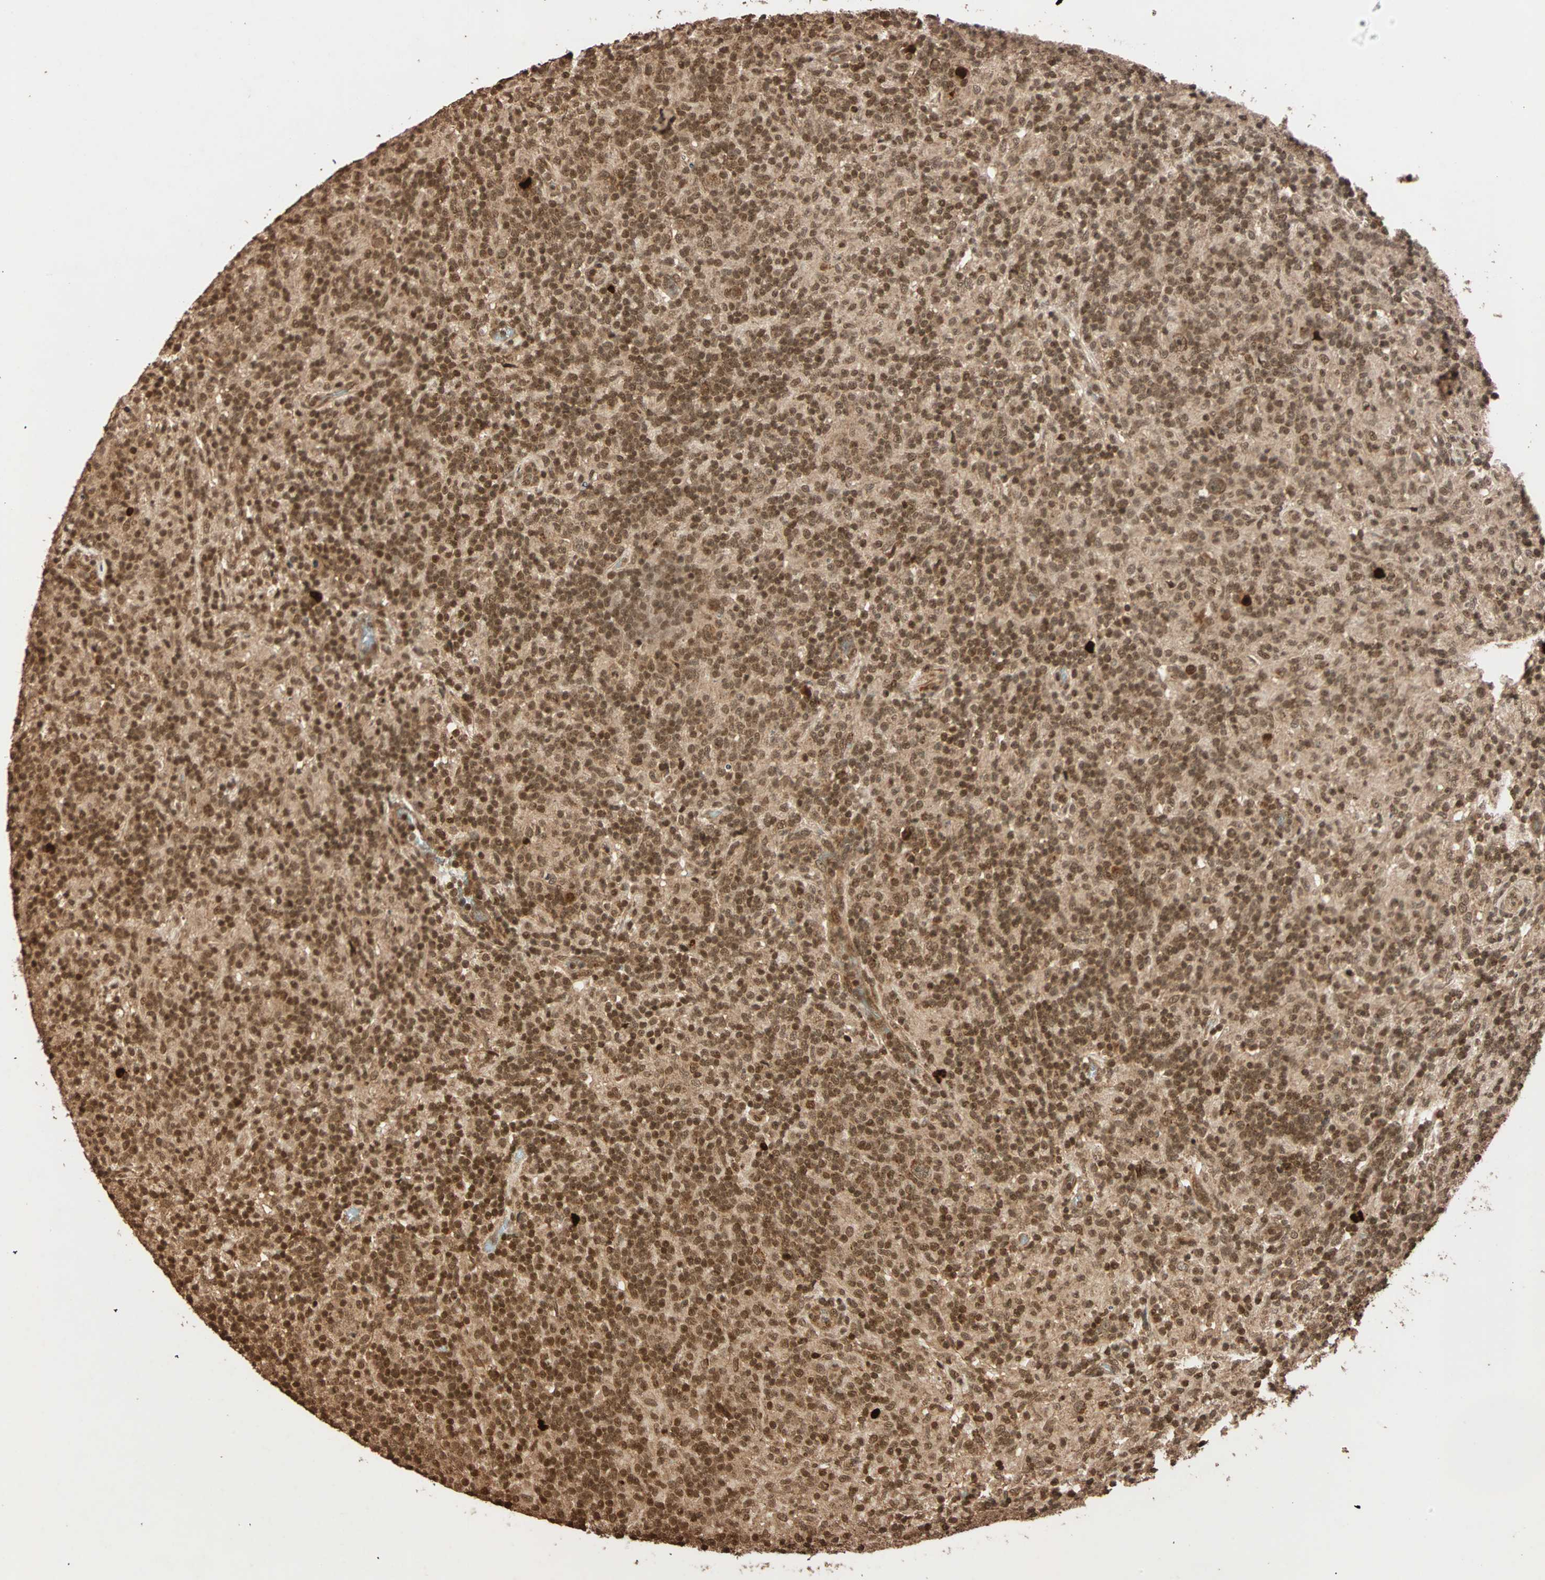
{"staining": {"intensity": "strong", "quantity": ">75%", "location": "nuclear"}, "tissue": "lymphoma", "cell_type": "Tumor cells", "image_type": "cancer", "snomed": [{"axis": "morphology", "description": "Hodgkin's disease, NOS"}, {"axis": "topography", "description": "Lymph node"}], "caption": "Strong nuclear staining for a protein is appreciated in approximately >75% of tumor cells of lymphoma using immunohistochemistry (IHC).", "gene": "ALKBH5", "patient": {"sex": "male", "age": 70}}